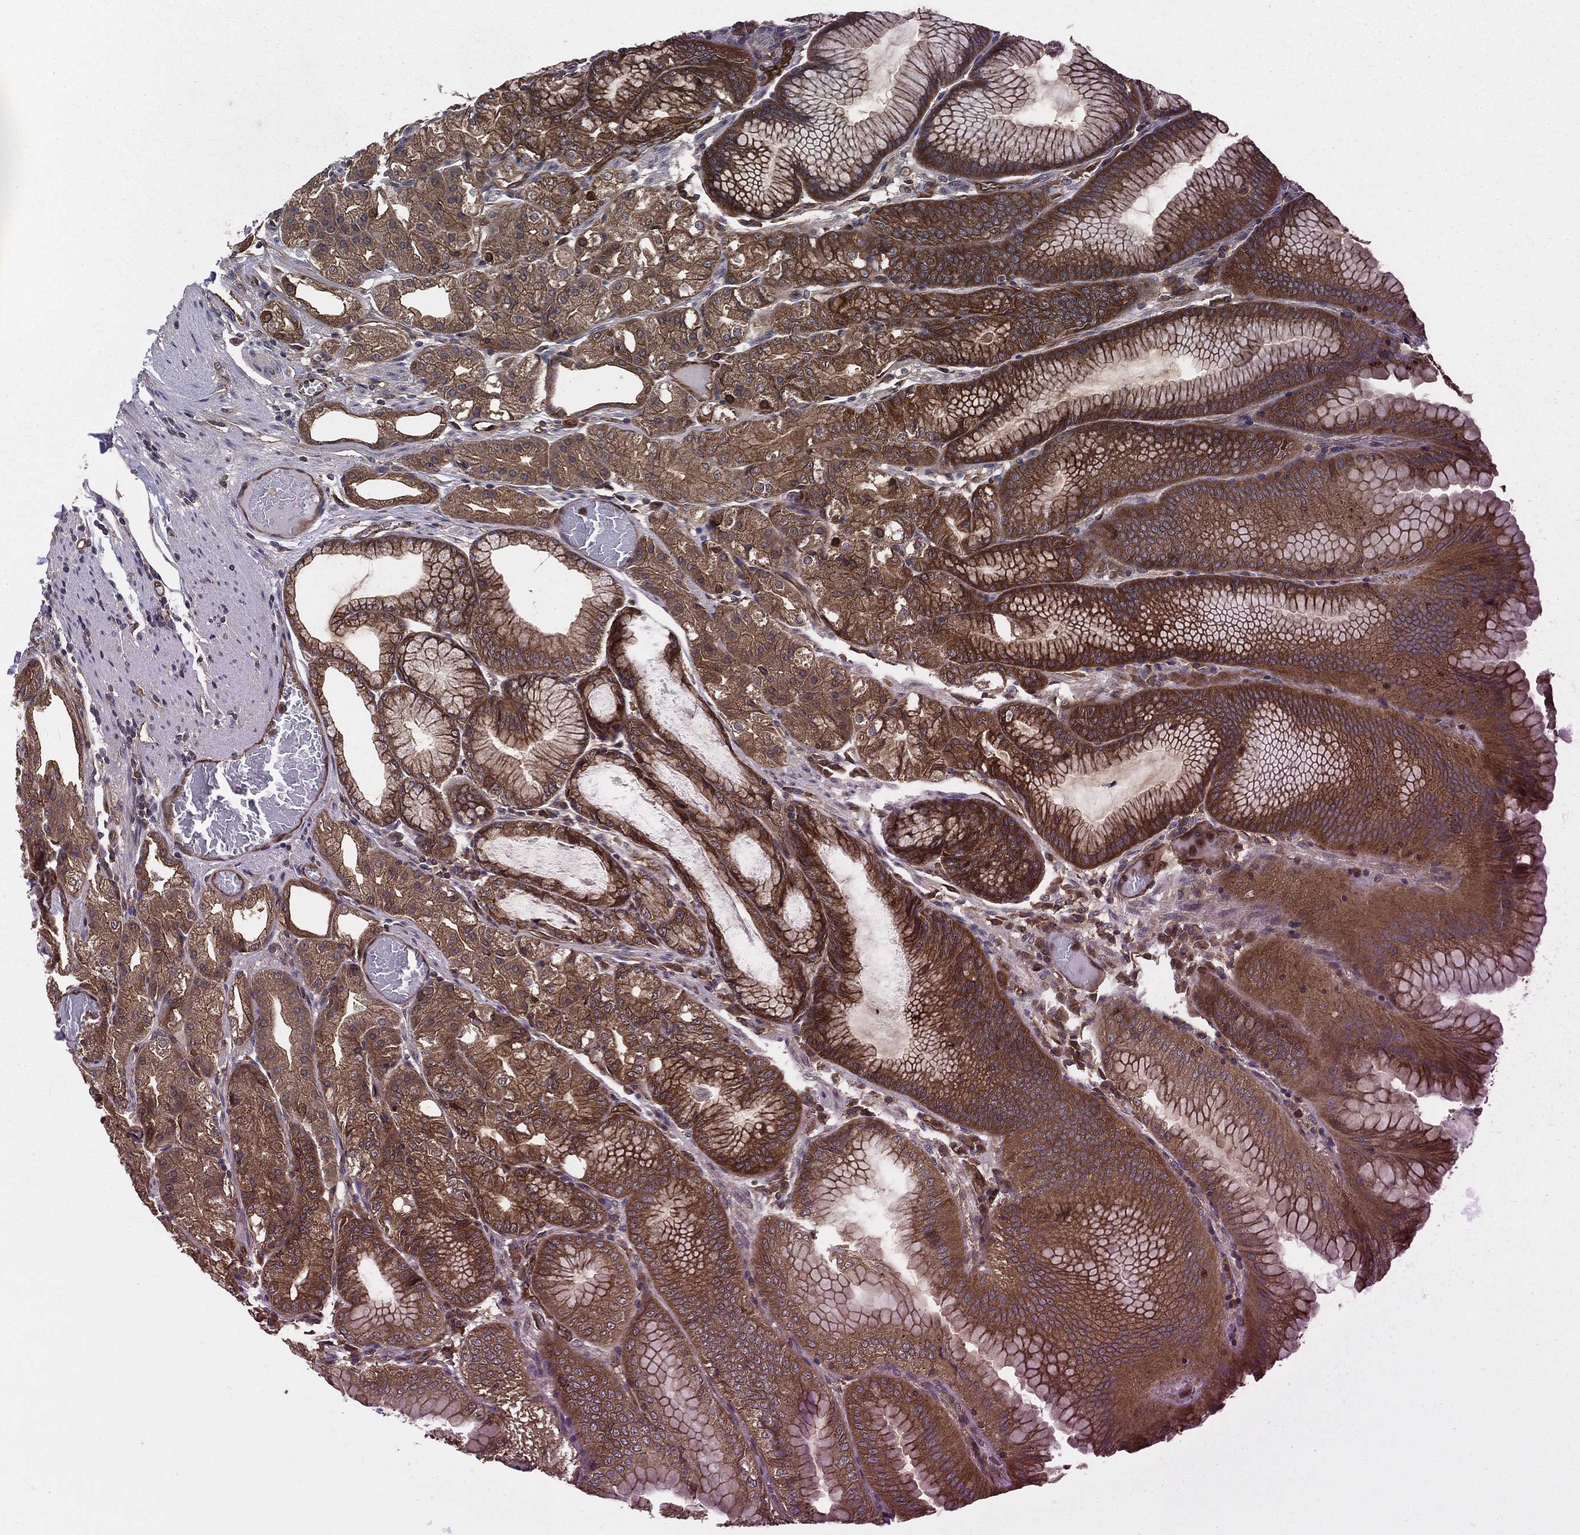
{"staining": {"intensity": "strong", "quantity": ">75%", "location": "cytoplasmic/membranous"}, "tissue": "stomach", "cell_type": "Glandular cells", "image_type": "normal", "snomed": [{"axis": "morphology", "description": "Normal tissue, NOS"}, {"axis": "topography", "description": "Stomach"}], "caption": "A photomicrograph of stomach stained for a protein exhibits strong cytoplasmic/membranous brown staining in glandular cells. The staining is performed using DAB (3,3'-diaminobenzidine) brown chromogen to label protein expression. The nuclei are counter-stained blue using hematoxylin.", "gene": "CERT1", "patient": {"sex": "male", "age": 71}}